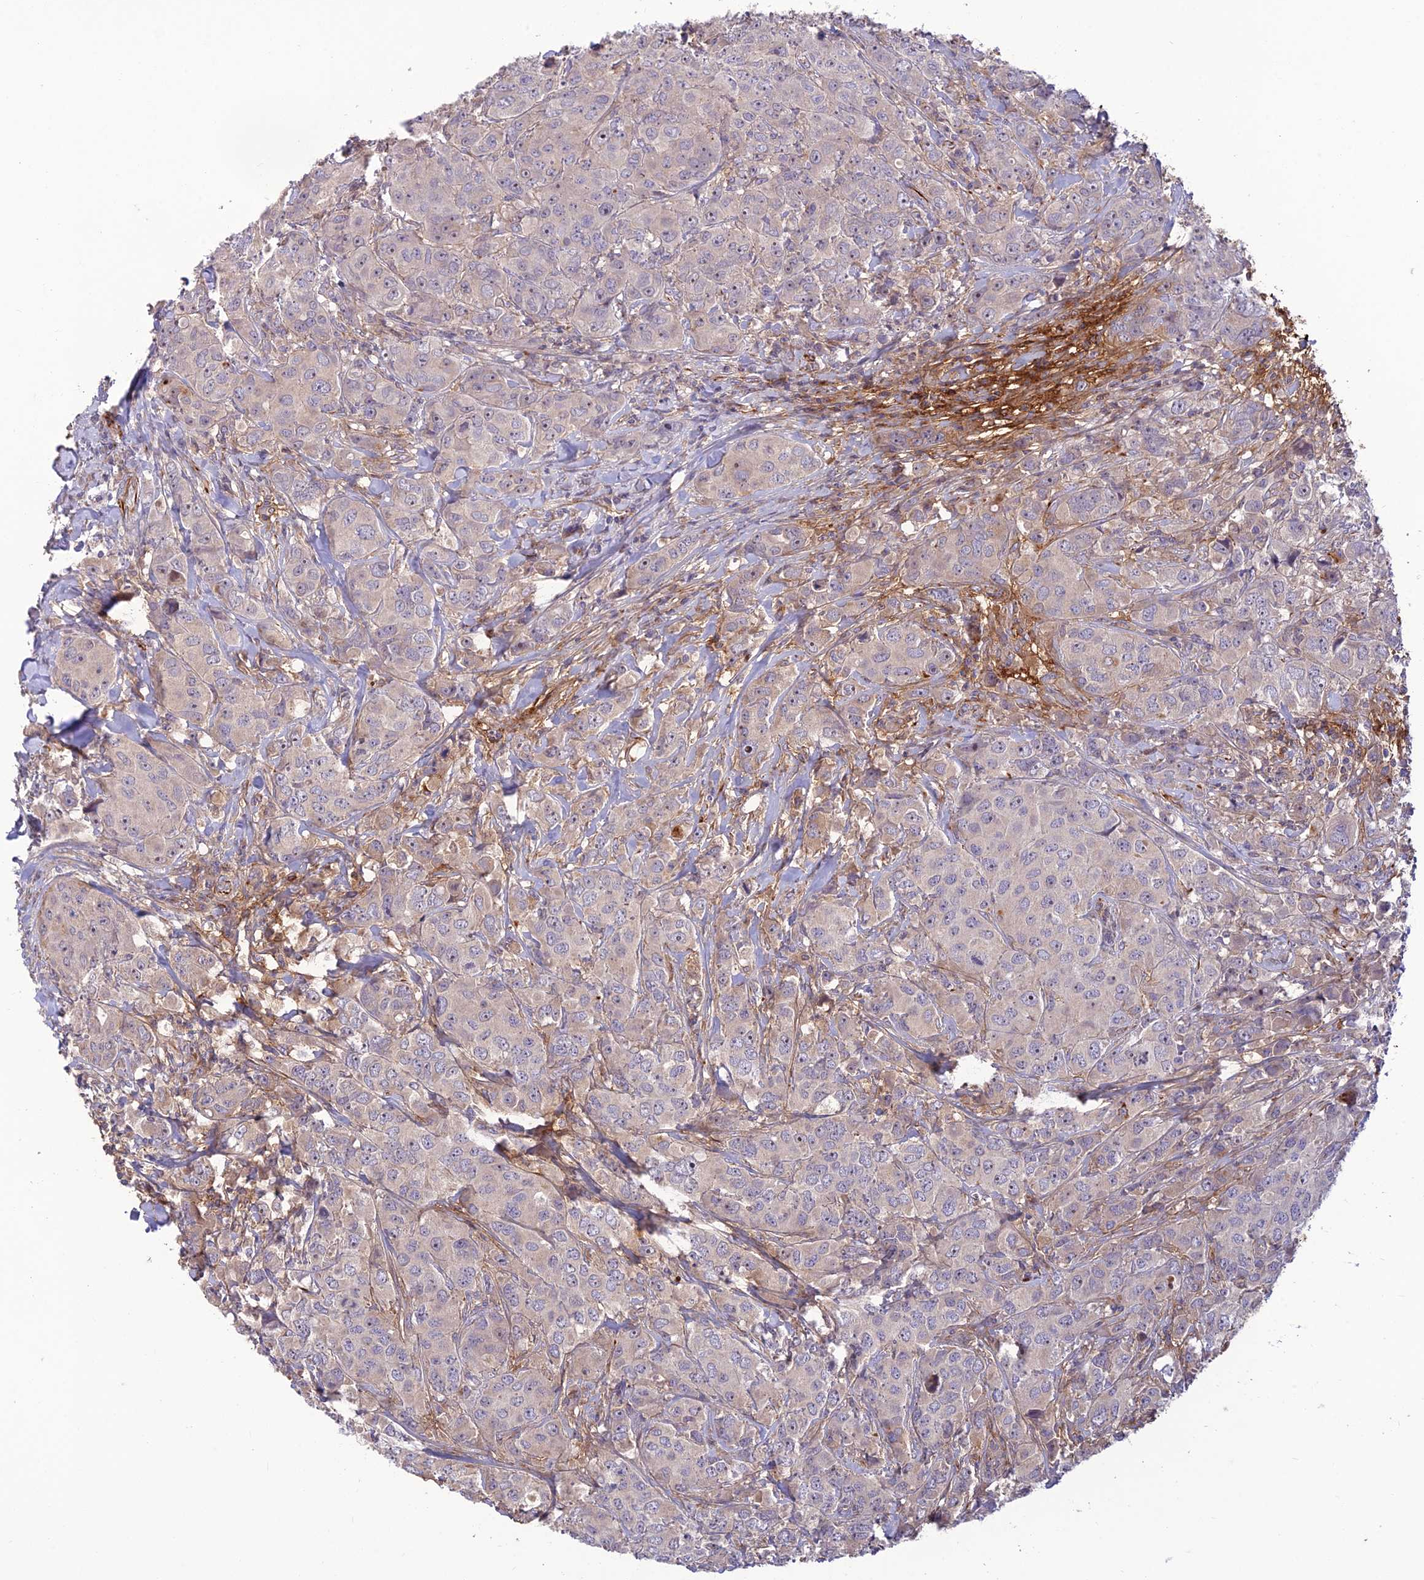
{"staining": {"intensity": "negative", "quantity": "none", "location": "none"}, "tissue": "breast cancer", "cell_type": "Tumor cells", "image_type": "cancer", "snomed": [{"axis": "morphology", "description": "Duct carcinoma"}, {"axis": "topography", "description": "Breast"}], "caption": "Tumor cells are negative for protein expression in human breast intraductal carcinoma.", "gene": "ST8SIA5", "patient": {"sex": "female", "age": 43}}